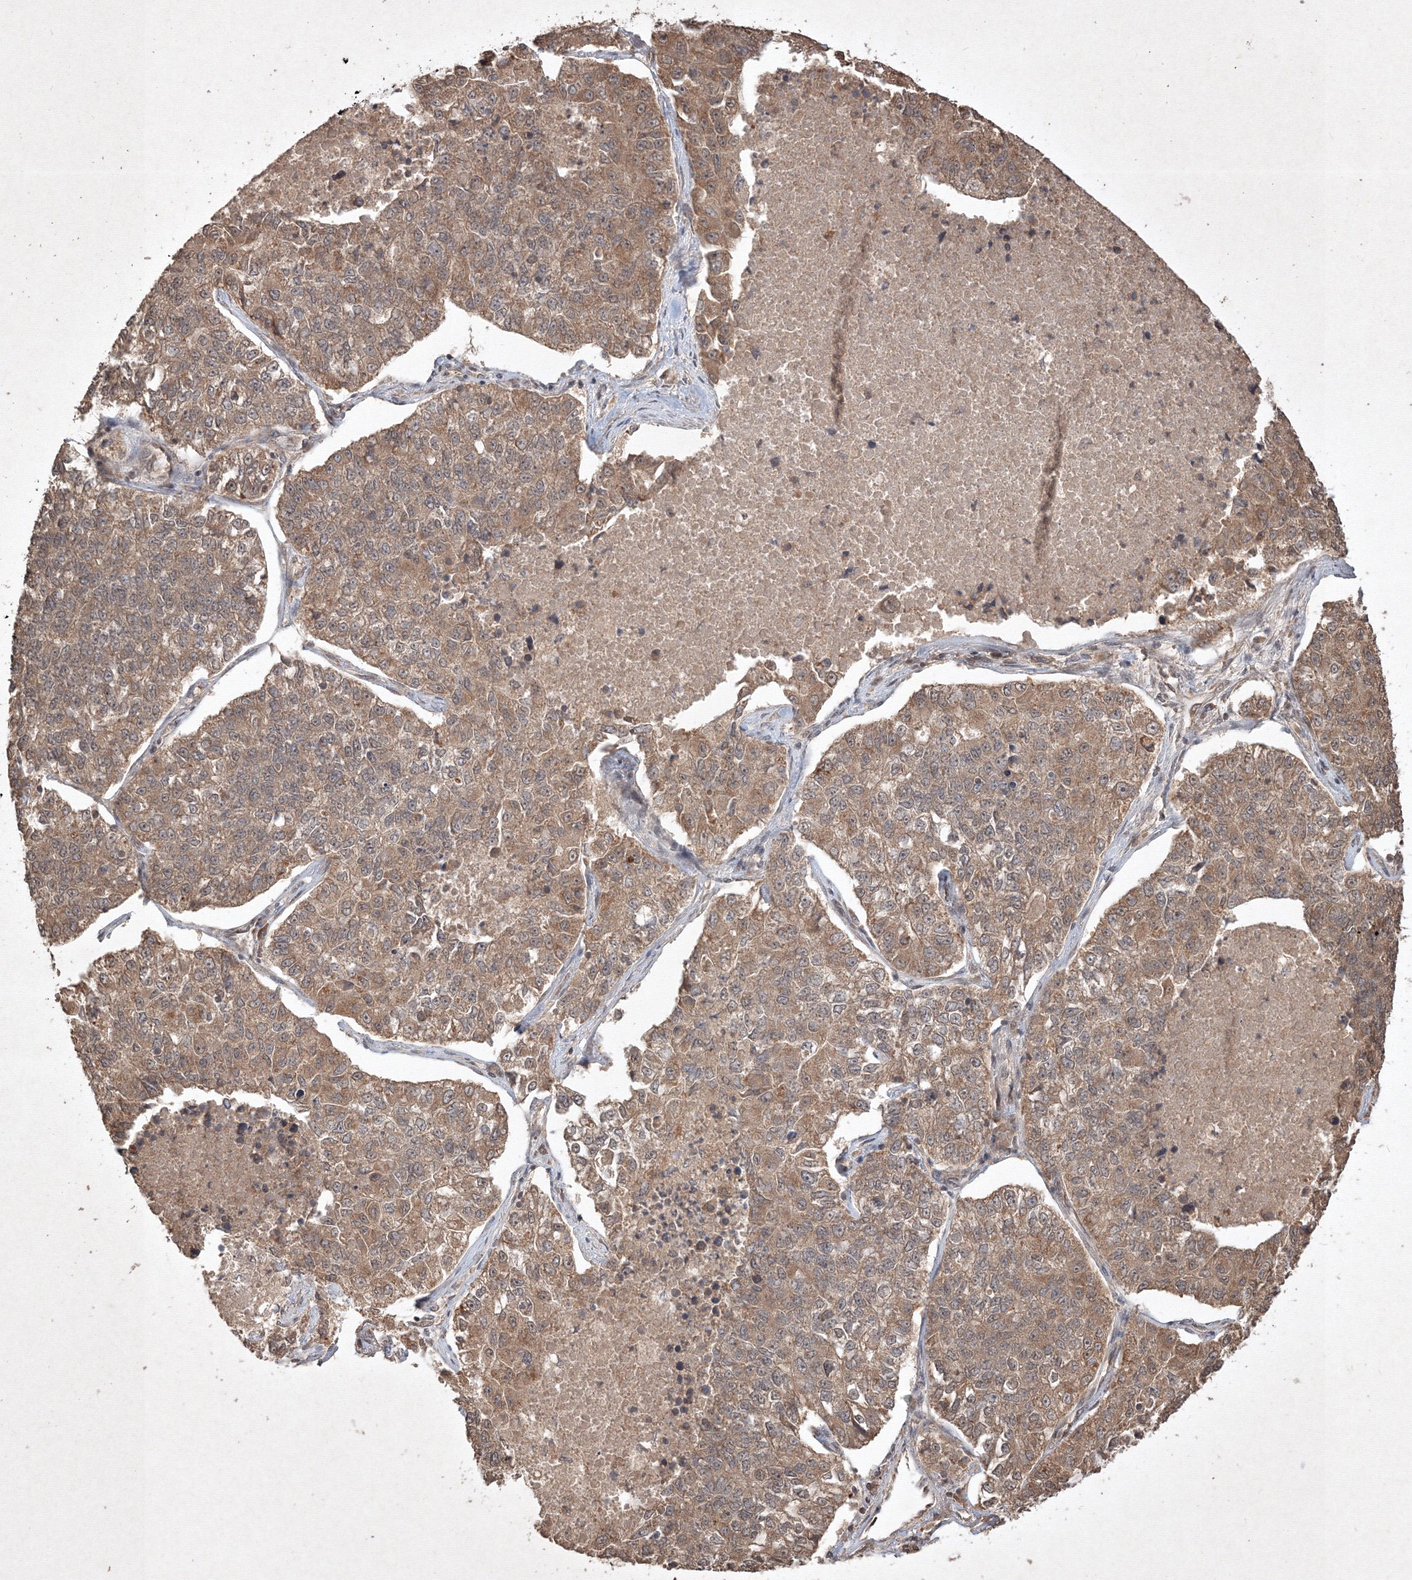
{"staining": {"intensity": "weak", "quantity": ">75%", "location": "cytoplasmic/membranous"}, "tissue": "lung cancer", "cell_type": "Tumor cells", "image_type": "cancer", "snomed": [{"axis": "morphology", "description": "Adenocarcinoma, NOS"}, {"axis": "topography", "description": "Lung"}], "caption": "An IHC histopathology image of neoplastic tissue is shown. Protein staining in brown highlights weak cytoplasmic/membranous positivity in lung cancer (adenocarcinoma) within tumor cells.", "gene": "PELI3", "patient": {"sex": "male", "age": 49}}